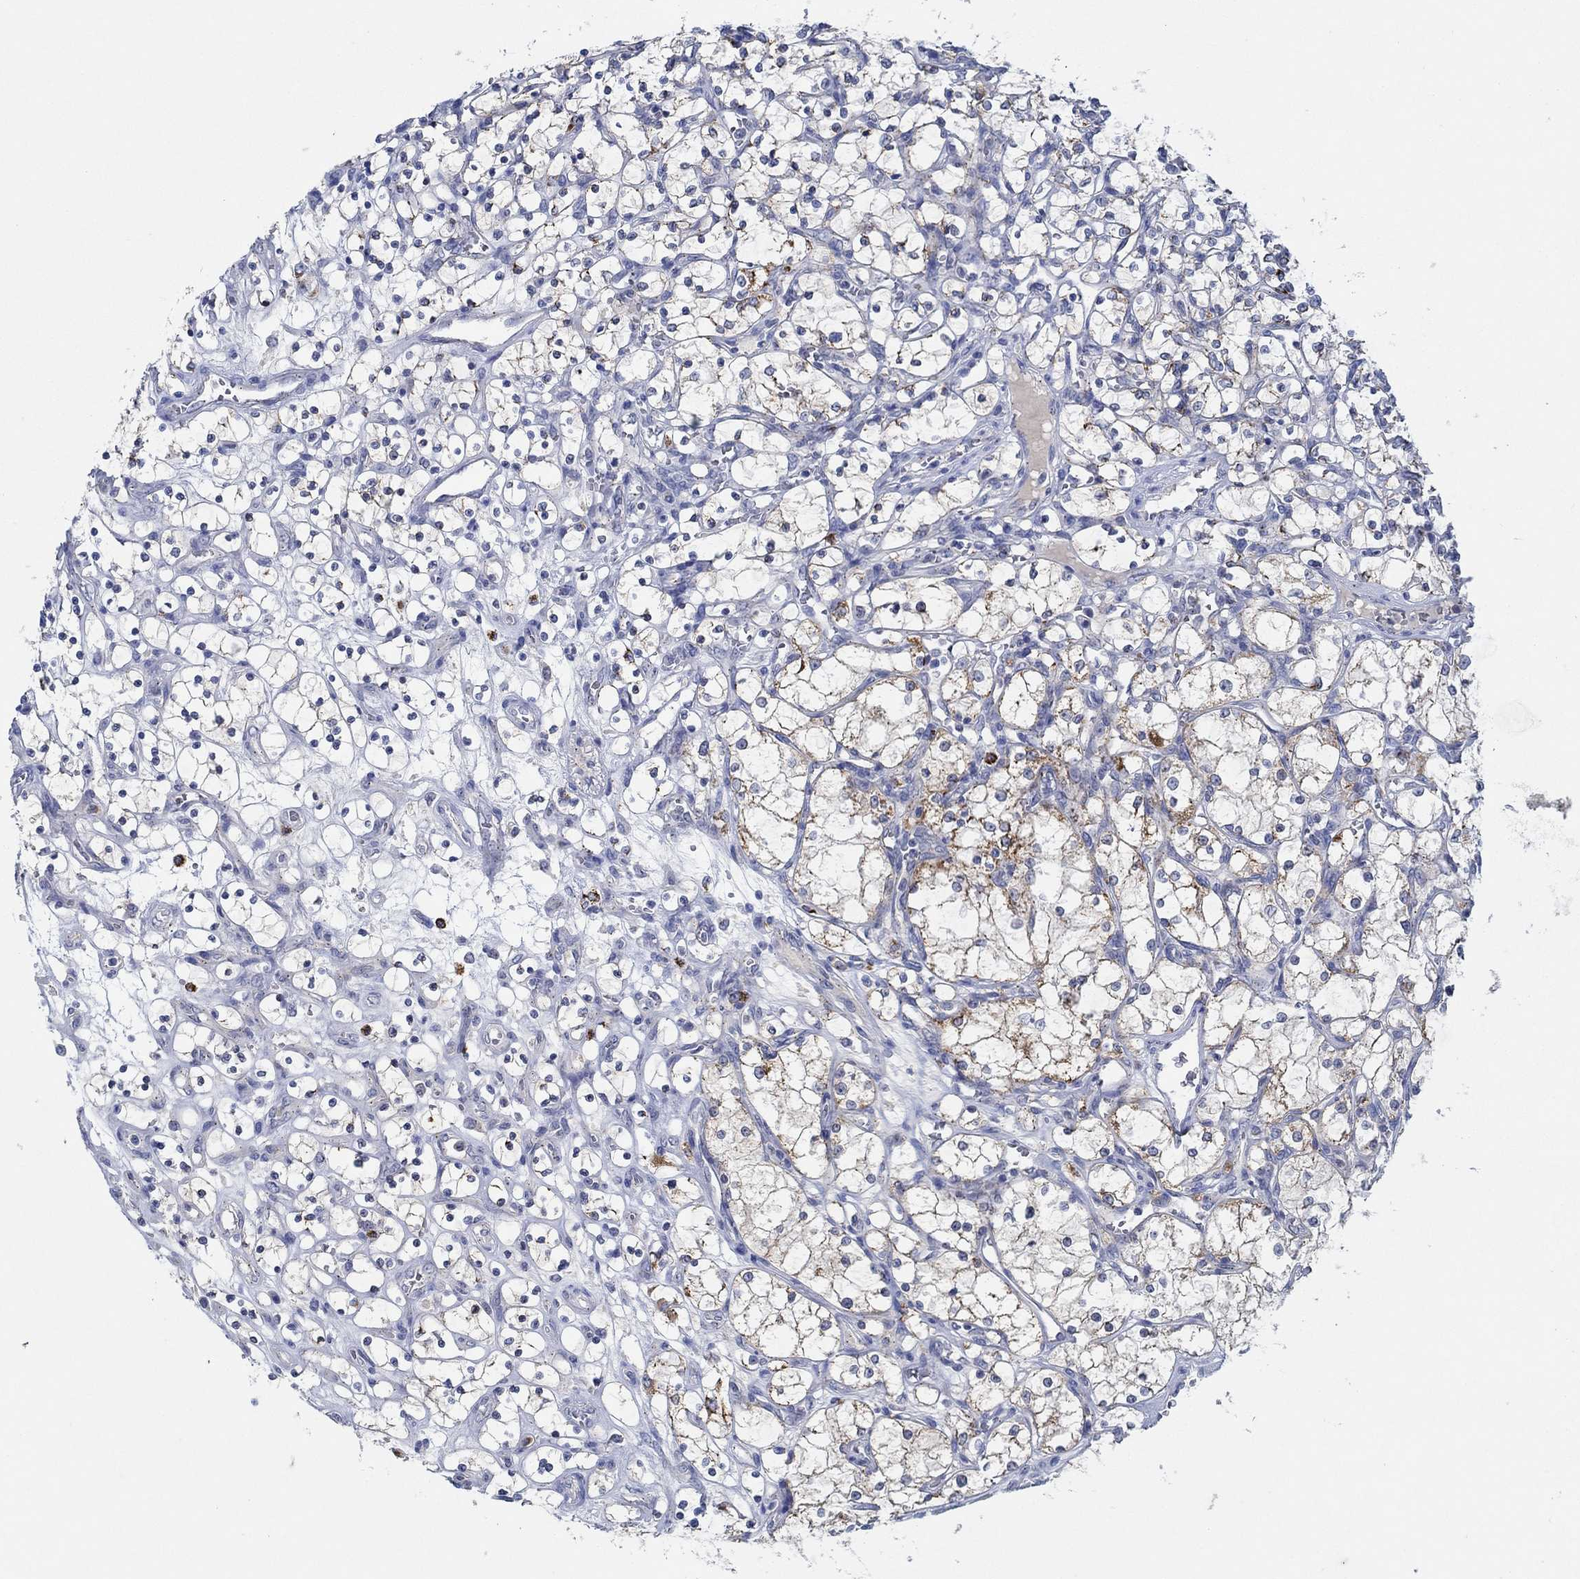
{"staining": {"intensity": "strong", "quantity": "25%-75%", "location": "cytoplasmic/membranous"}, "tissue": "renal cancer", "cell_type": "Tumor cells", "image_type": "cancer", "snomed": [{"axis": "morphology", "description": "Adenocarcinoma, NOS"}, {"axis": "topography", "description": "Kidney"}], "caption": "This is a histology image of immunohistochemistry staining of renal adenocarcinoma, which shows strong expression in the cytoplasmic/membranous of tumor cells.", "gene": "CPM", "patient": {"sex": "female", "age": 69}}